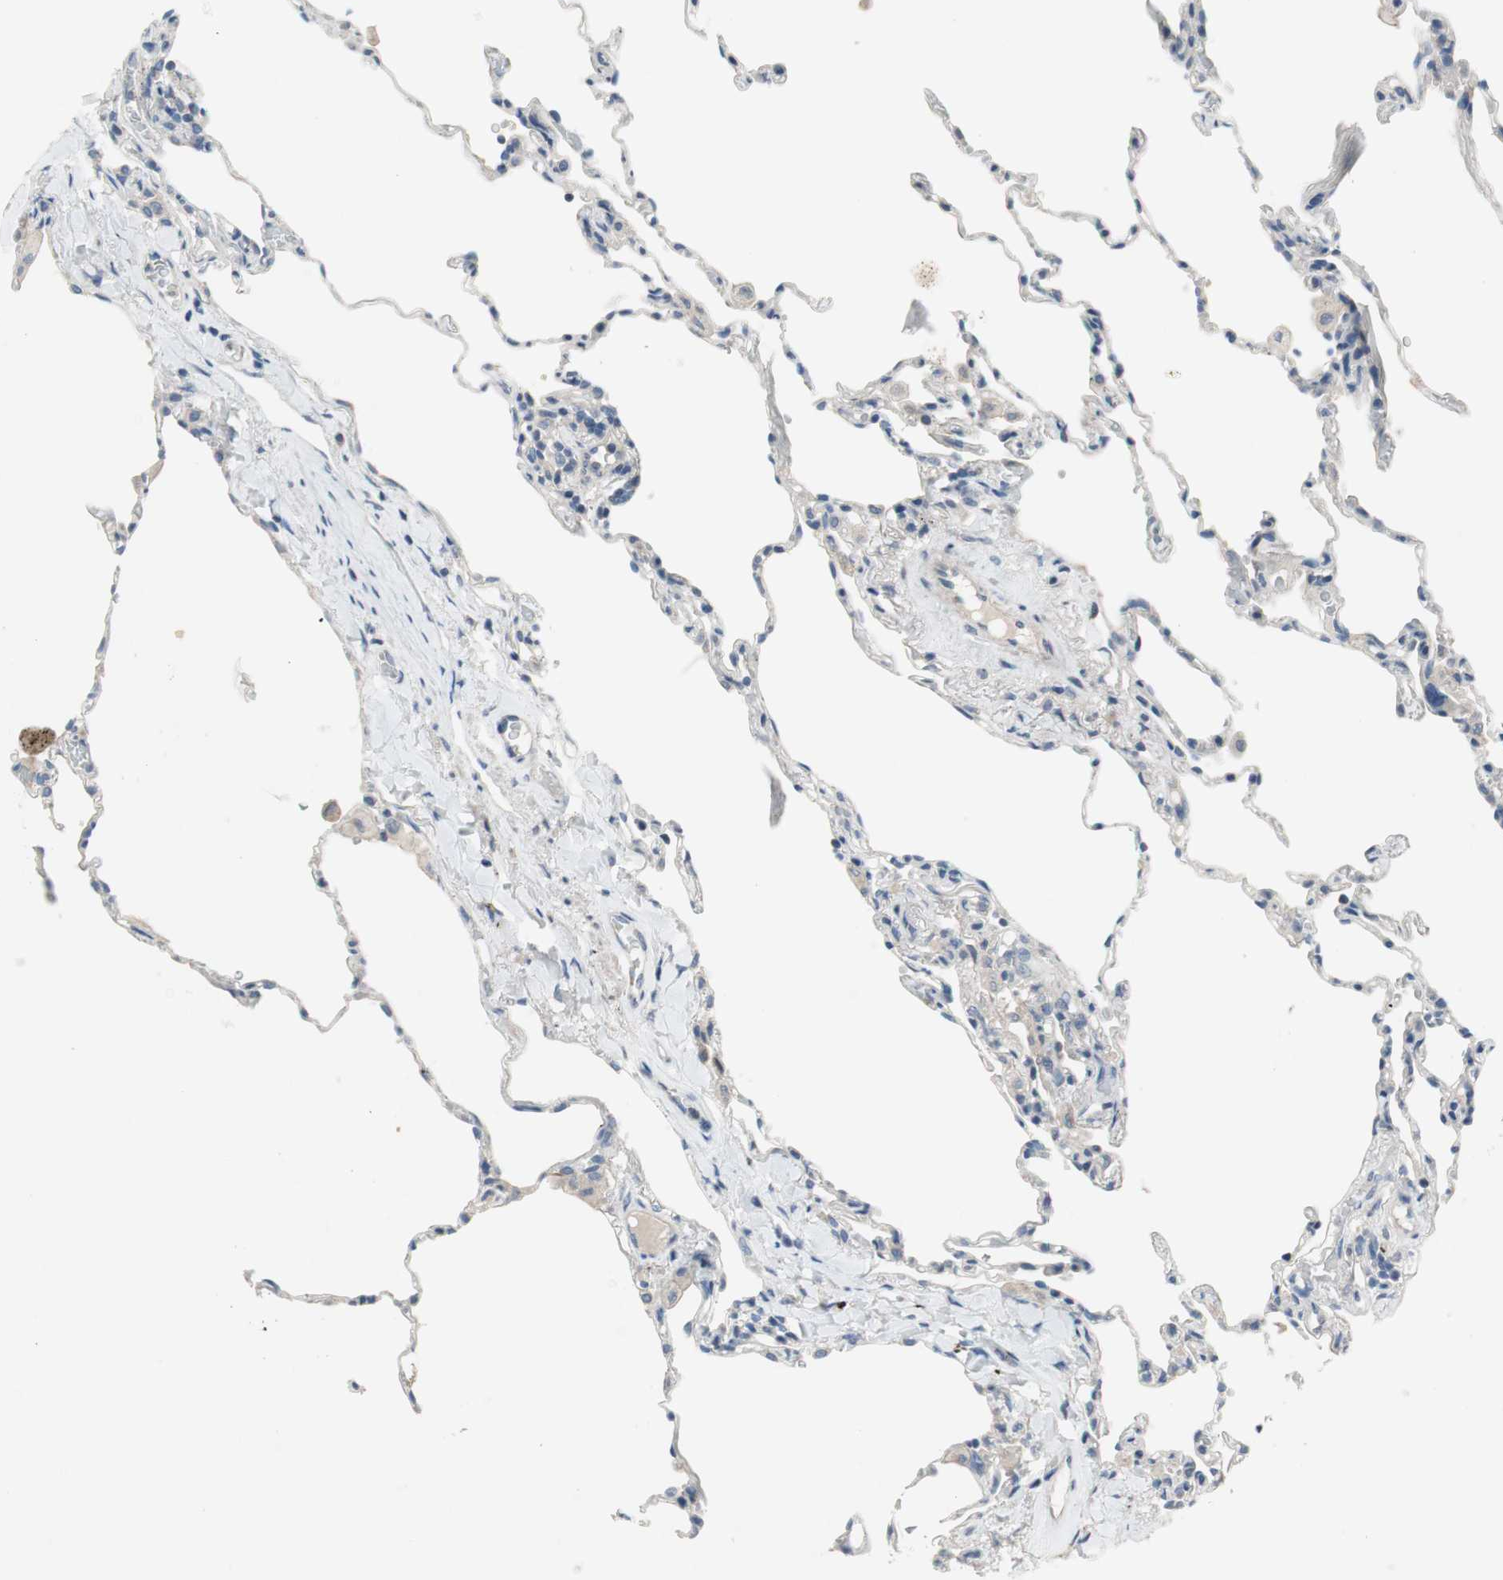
{"staining": {"intensity": "negative", "quantity": "none", "location": "none"}, "tissue": "lung", "cell_type": "Alveolar cells", "image_type": "normal", "snomed": [{"axis": "morphology", "description": "Normal tissue, NOS"}, {"axis": "topography", "description": "Lung"}], "caption": "Alveolar cells show no significant expression in benign lung. (DAB immunohistochemistry with hematoxylin counter stain).", "gene": "TACR3", "patient": {"sex": "male", "age": 59}}